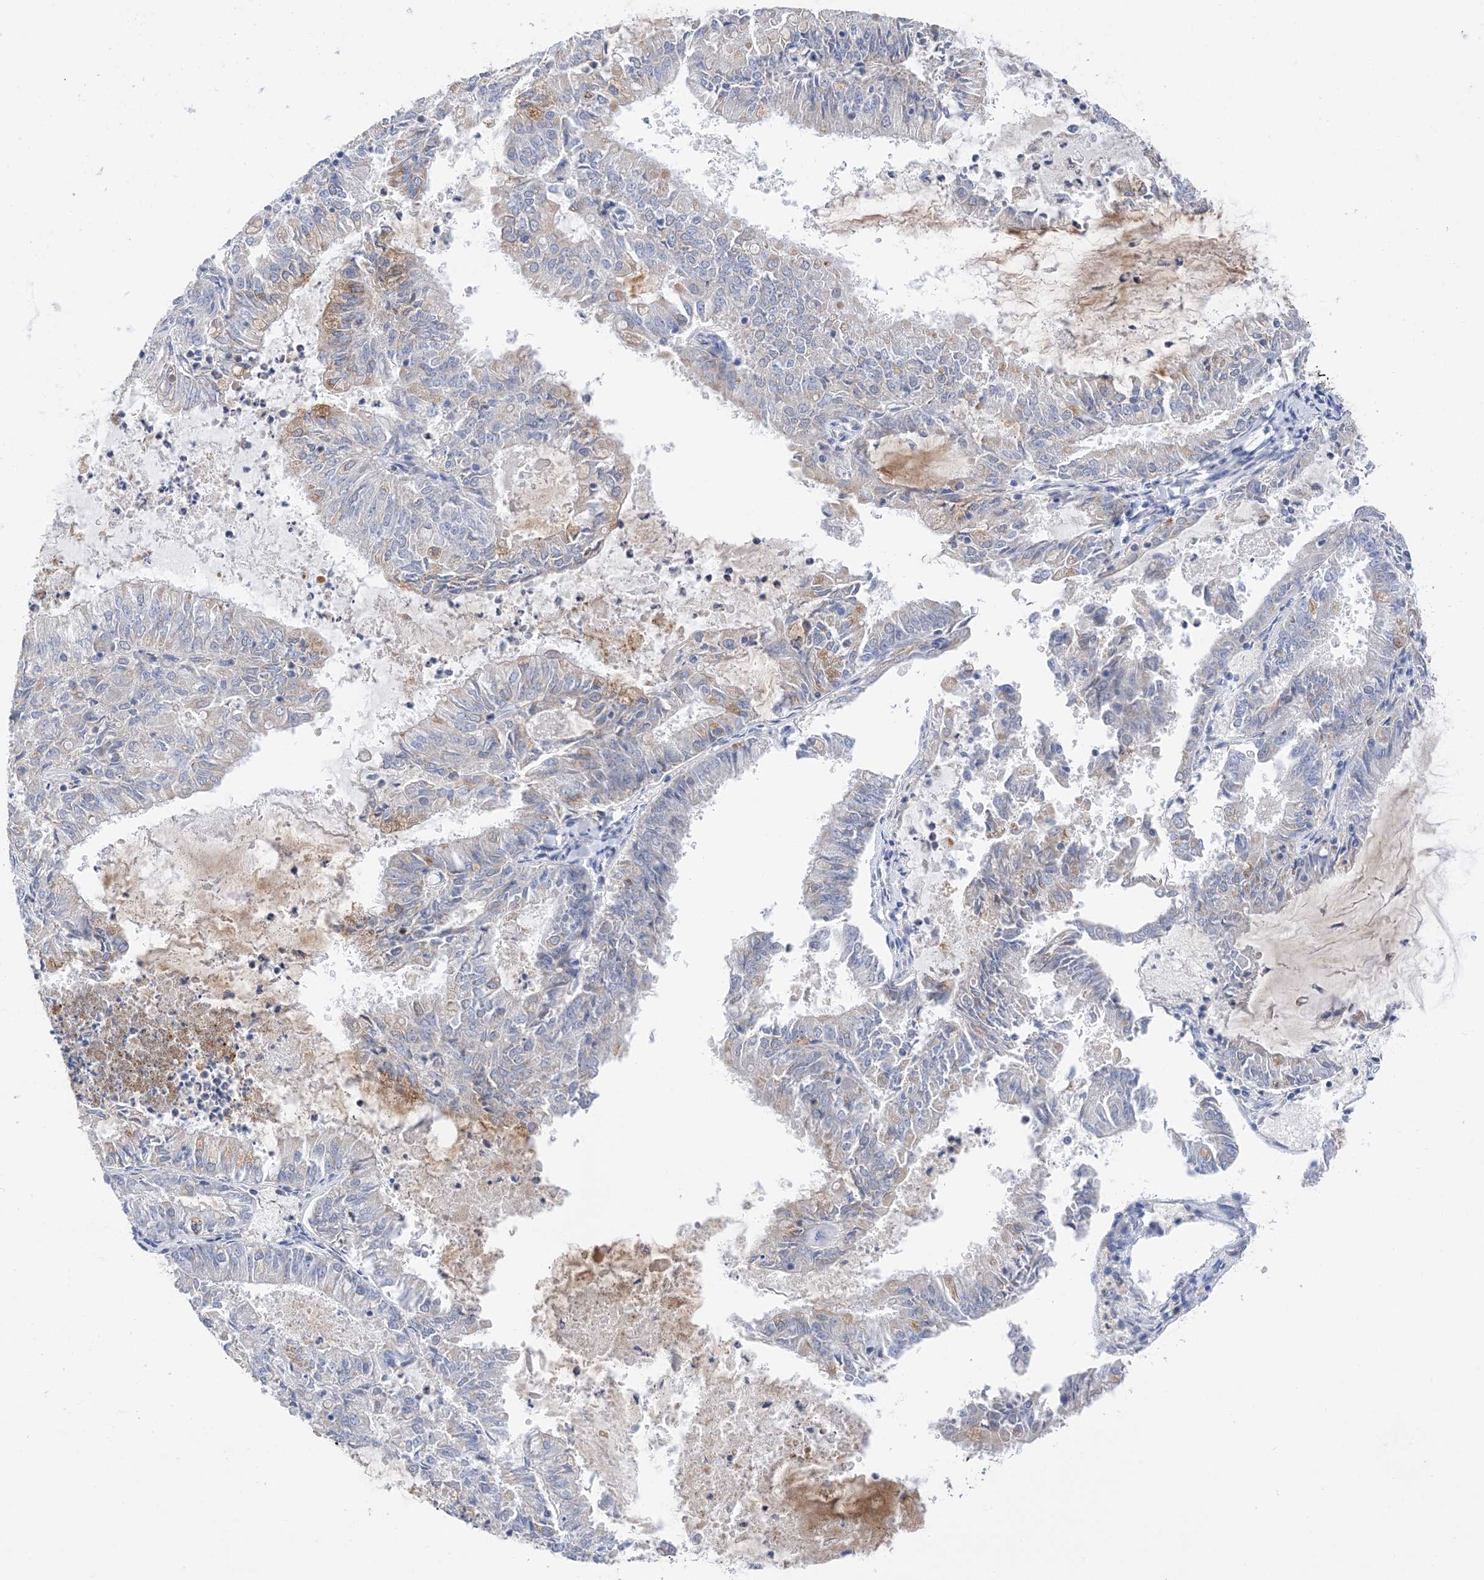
{"staining": {"intensity": "moderate", "quantity": "<25%", "location": "cytoplasmic/membranous"}, "tissue": "endometrial cancer", "cell_type": "Tumor cells", "image_type": "cancer", "snomed": [{"axis": "morphology", "description": "Adenocarcinoma, NOS"}, {"axis": "topography", "description": "Endometrium"}], "caption": "The immunohistochemical stain highlights moderate cytoplasmic/membranous expression in tumor cells of endometrial cancer (adenocarcinoma) tissue. (brown staining indicates protein expression, while blue staining denotes nuclei).", "gene": "PLK4", "patient": {"sex": "female", "age": 57}}